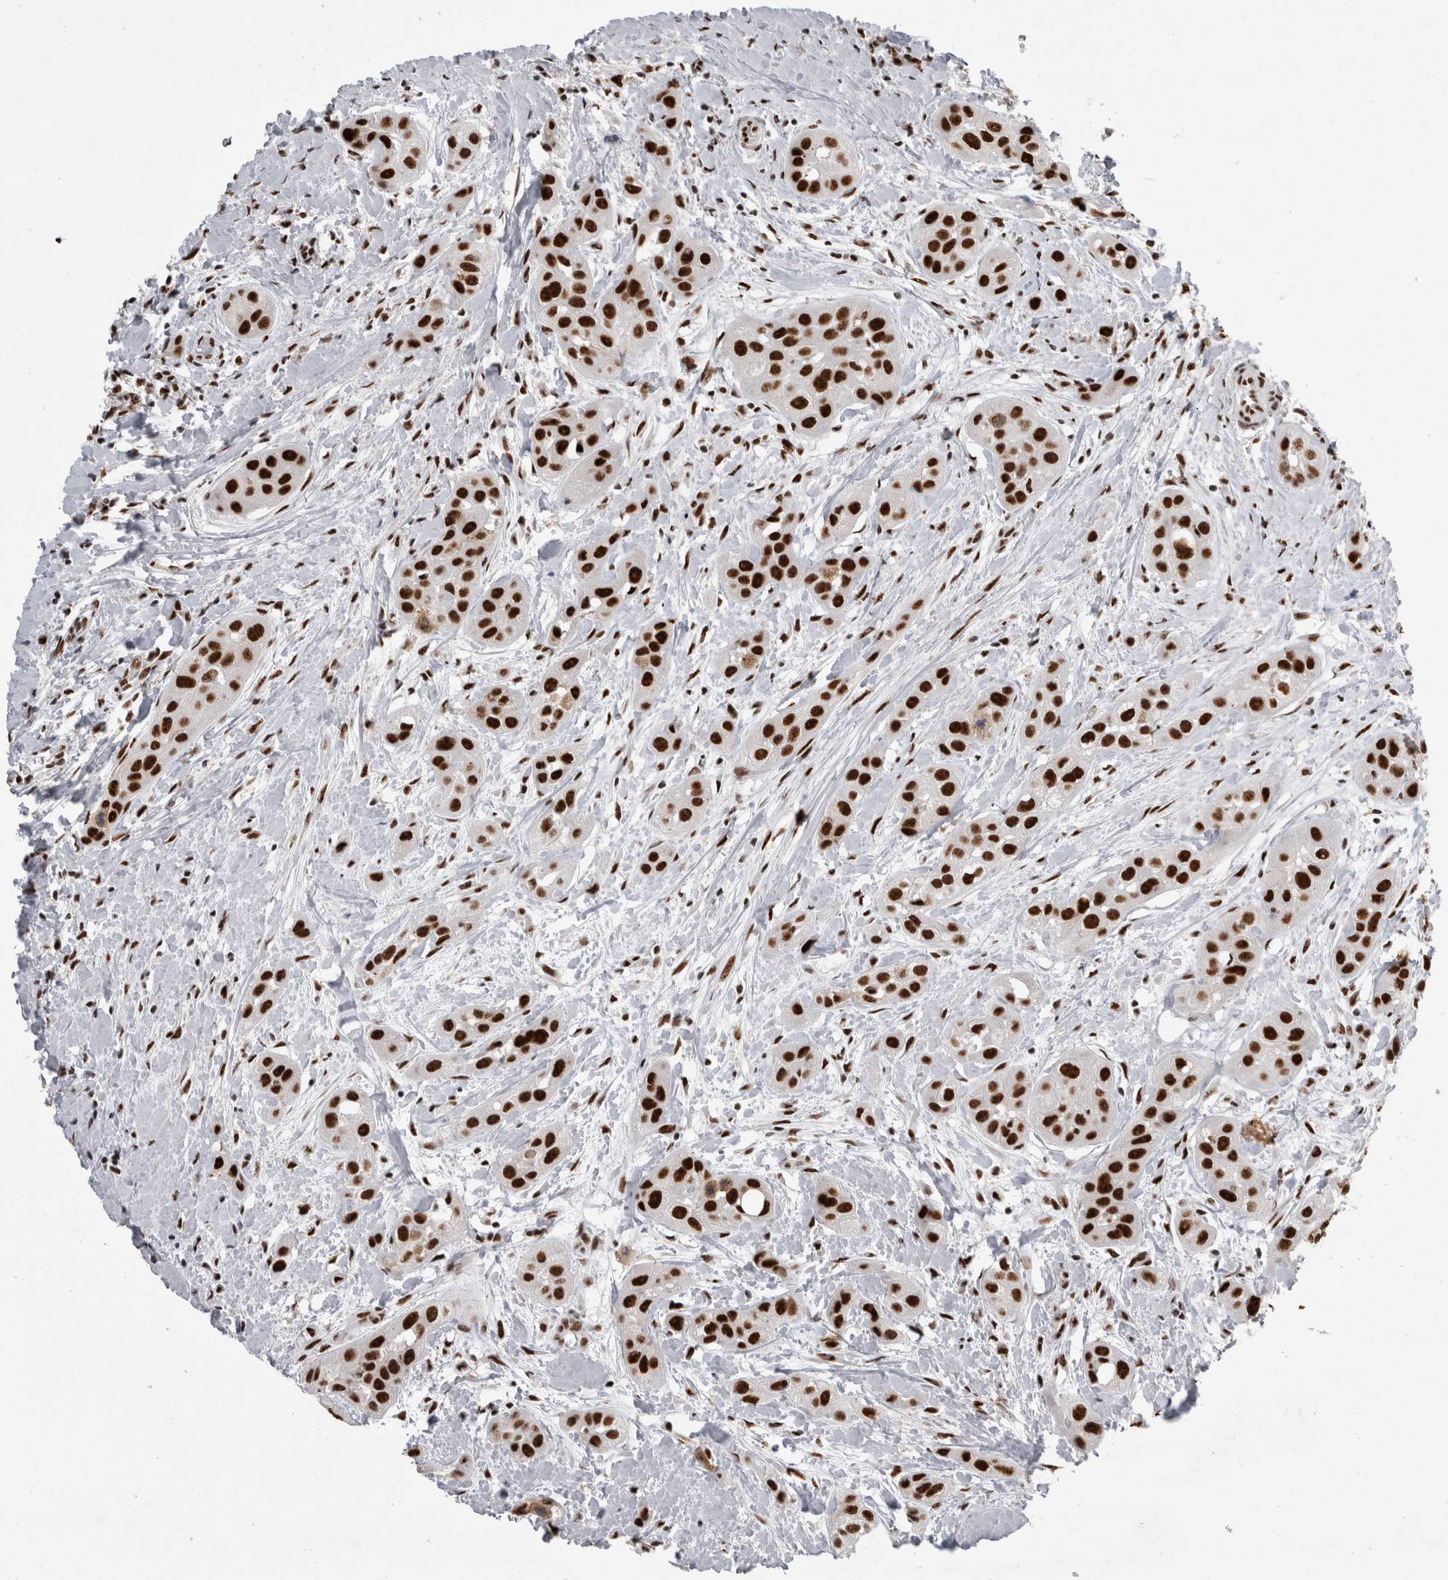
{"staining": {"intensity": "strong", "quantity": ">75%", "location": "nuclear"}, "tissue": "head and neck cancer", "cell_type": "Tumor cells", "image_type": "cancer", "snomed": [{"axis": "morphology", "description": "Normal tissue, NOS"}, {"axis": "morphology", "description": "Squamous cell carcinoma, NOS"}, {"axis": "topography", "description": "Skeletal muscle"}, {"axis": "topography", "description": "Head-Neck"}], "caption": "This is a histology image of IHC staining of squamous cell carcinoma (head and neck), which shows strong expression in the nuclear of tumor cells.", "gene": "SNRNP40", "patient": {"sex": "male", "age": 51}}